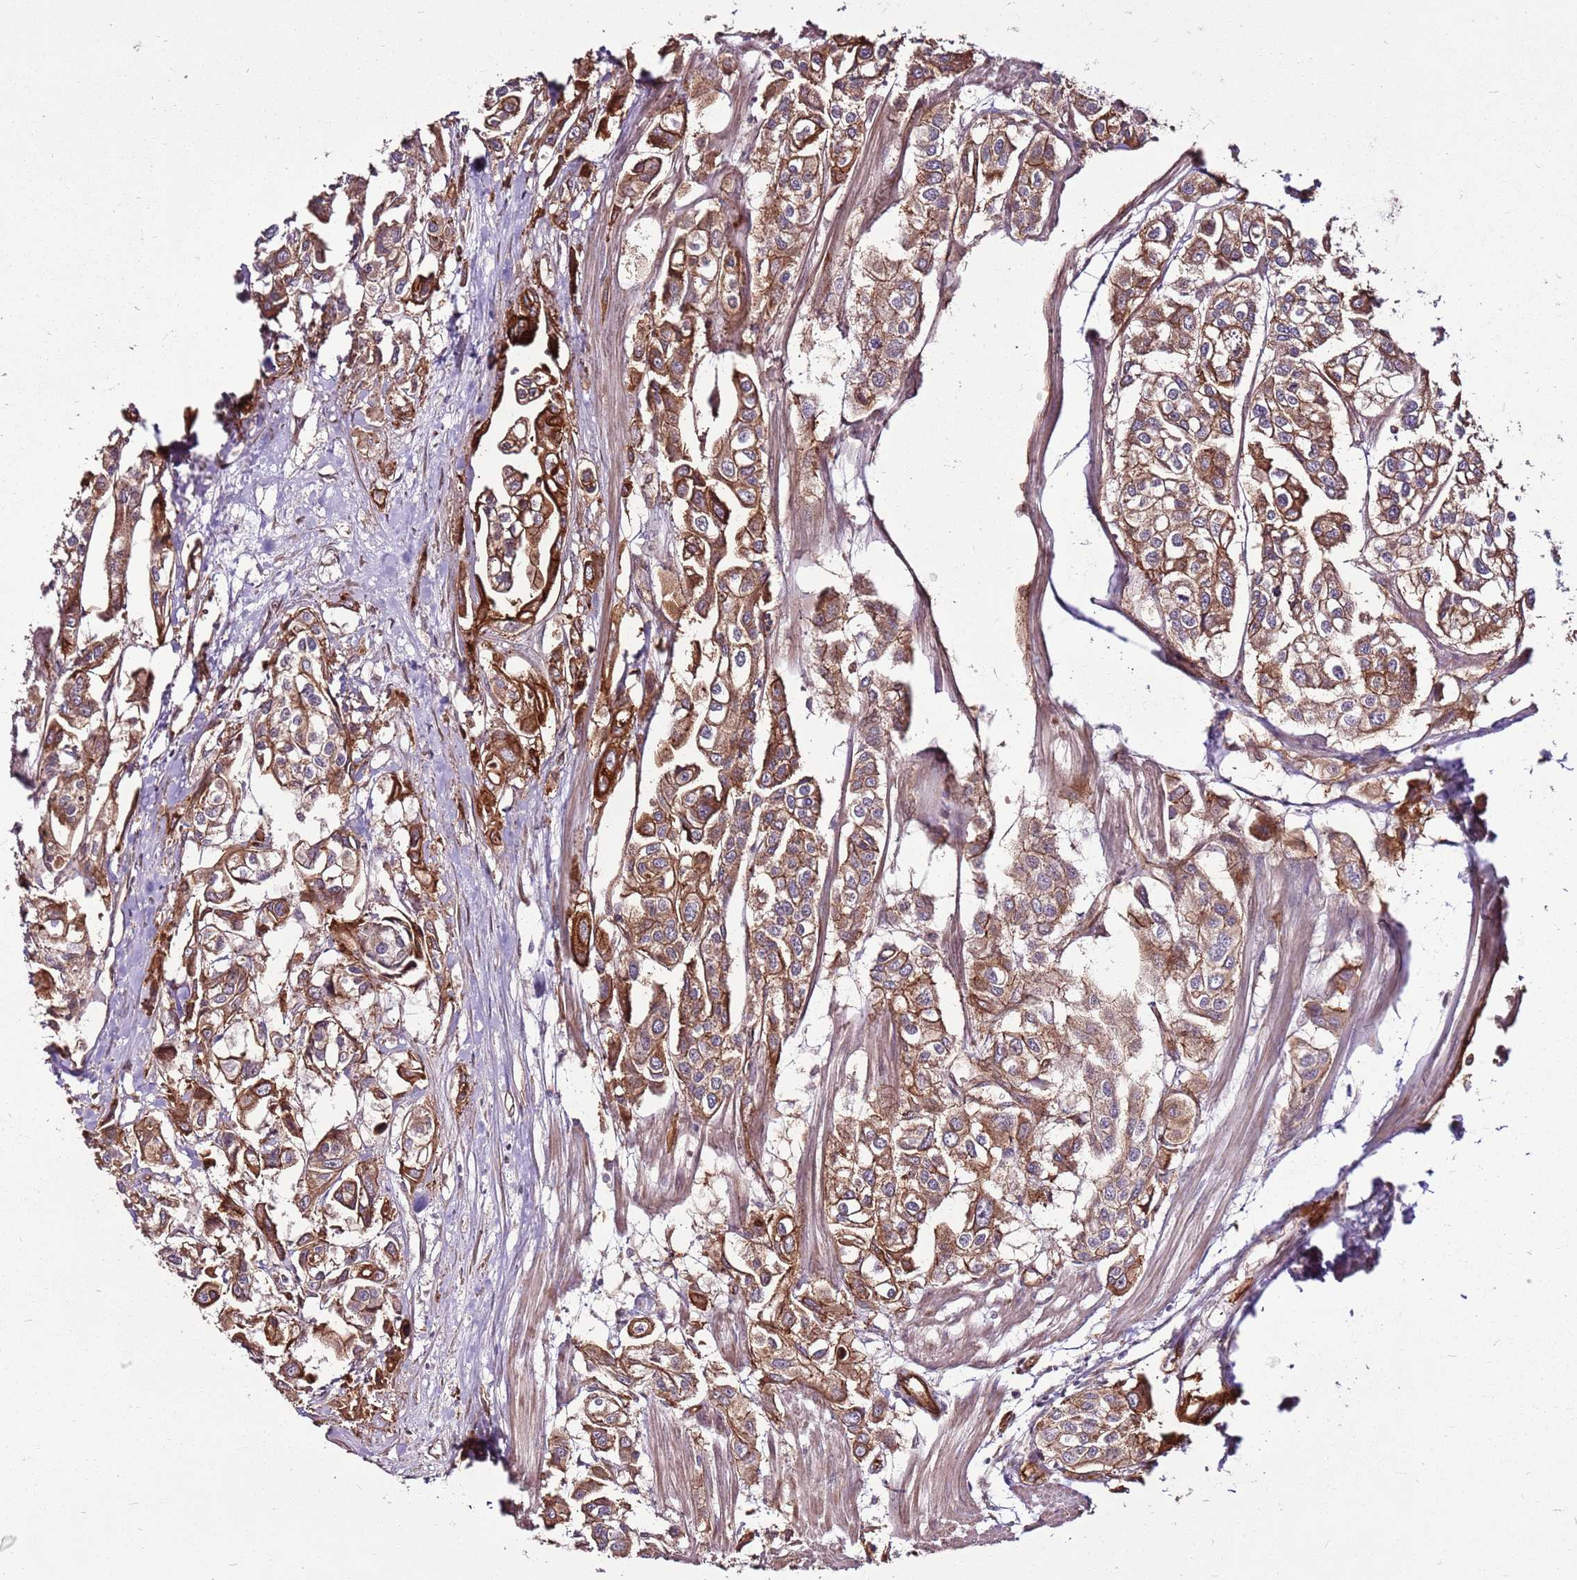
{"staining": {"intensity": "moderate", "quantity": ">75%", "location": "cytoplasmic/membranous"}, "tissue": "urothelial cancer", "cell_type": "Tumor cells", "image_type": "cancer", "snomed": [{"axis": "morphology", "description": "Urothelial carcinoma, High grade"}, {"axis": "topography", "description": "Urinary bladder"}], "caption": "Protein positivity by immunohistochemistry (IHC) displays moderate cytoplasmic/membranous expression in about >75% of tumor cells in high-grade urothelial carcinoma.", "gene": "ZNF827", "patient": {"sex": "male", "age": 67}}